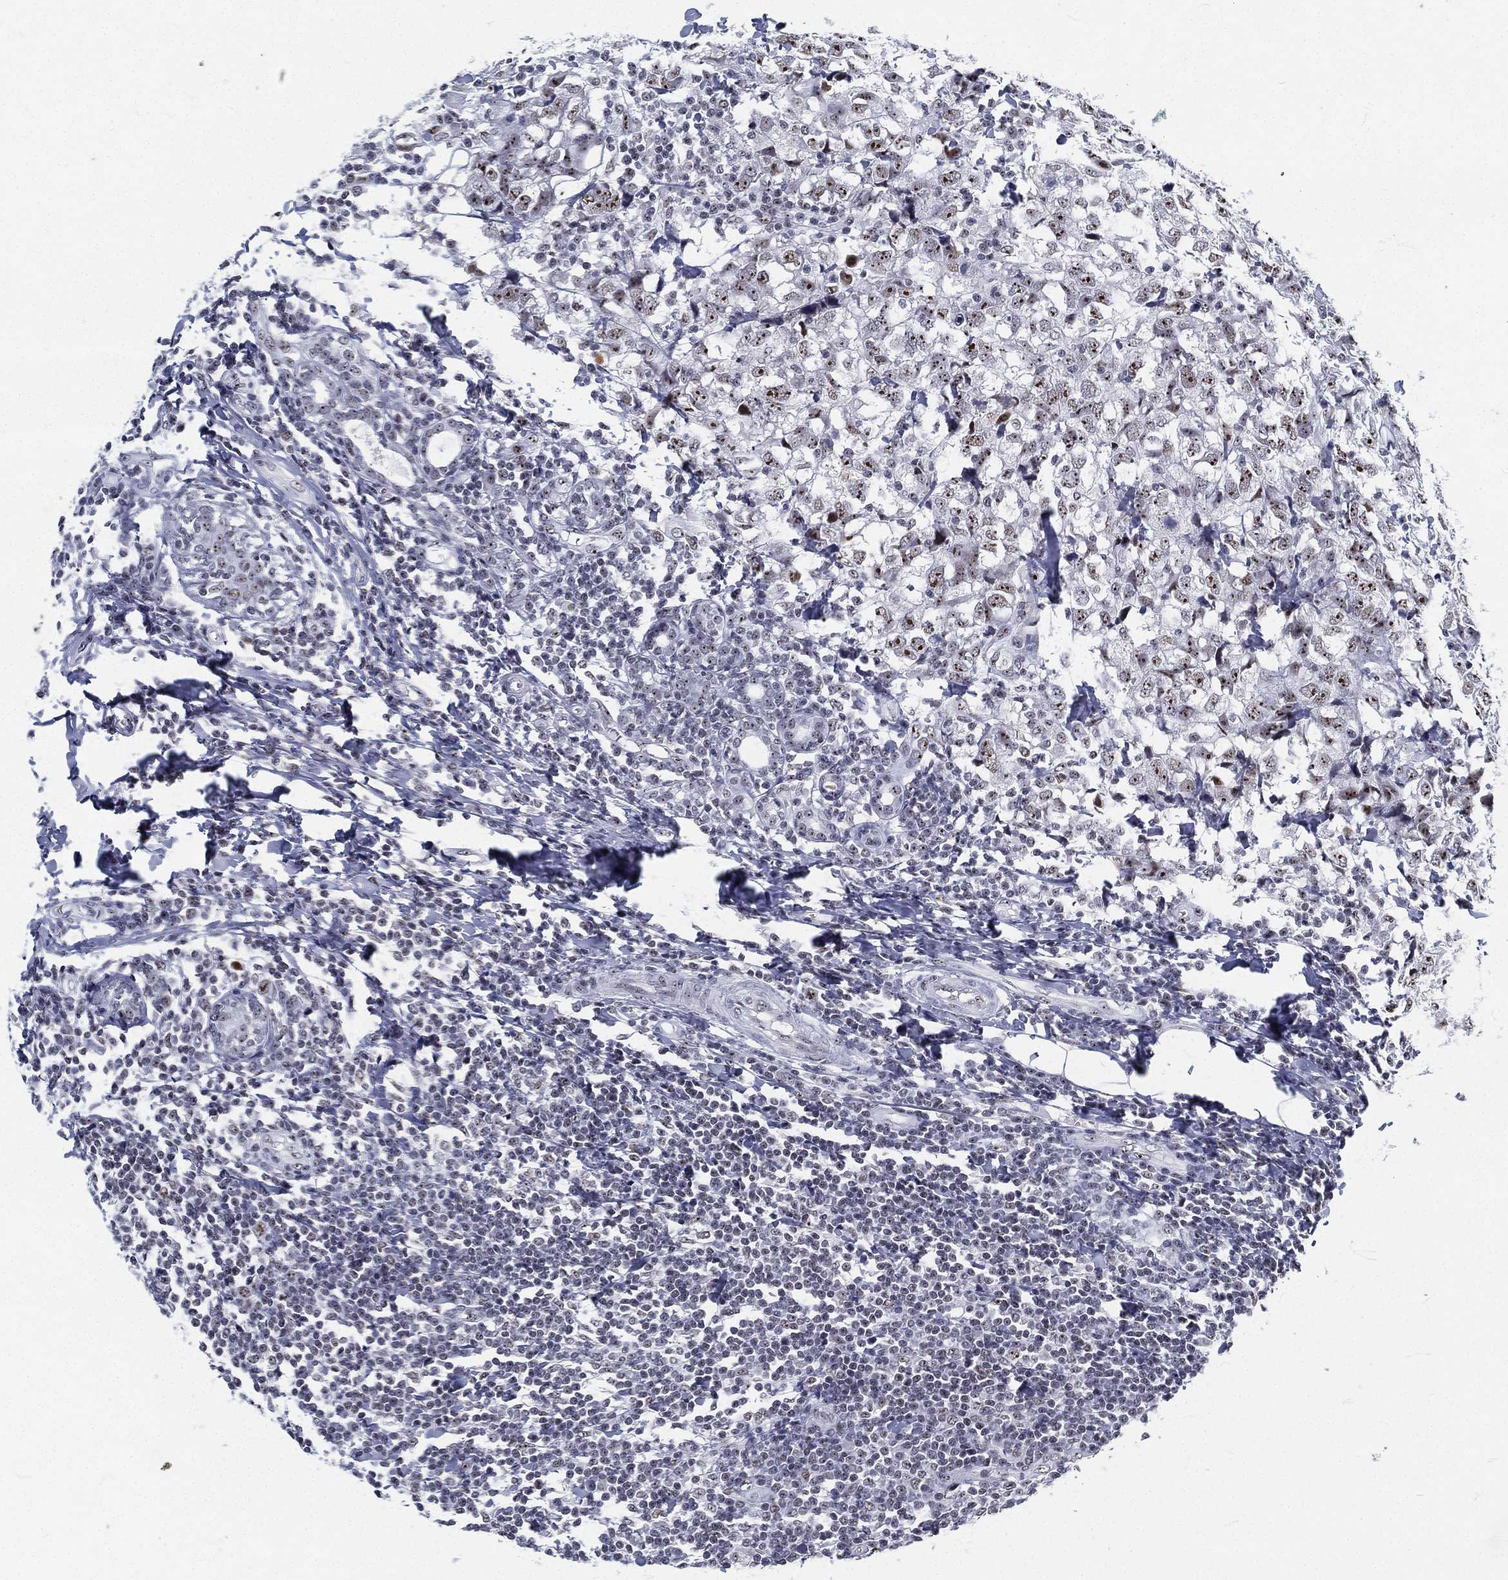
{"staining": {"intensity": "moderate", "quantity": "<25%", "location": "nuclear"}, "tissue": "breast cancer", "cell_type": "Tumor cells", "image_type": "cancer", "snomed": [{"axis": "morphology", "description": "Duct carcinoma"}, {"axis": "topography", "description": "Breast"}], "caption": "A photomicrograph of intraductal carcinoma (breast) stained for a protein exhibits moderate nuclear brown staining in tumor cells. The staining is performed using DAB brown chromogen to label protein expression. The nuclei are counter-stained blue using hematoxylin.", "gene": "MAPK8IP1", "patient": {"sex": "female", "age": 30}}